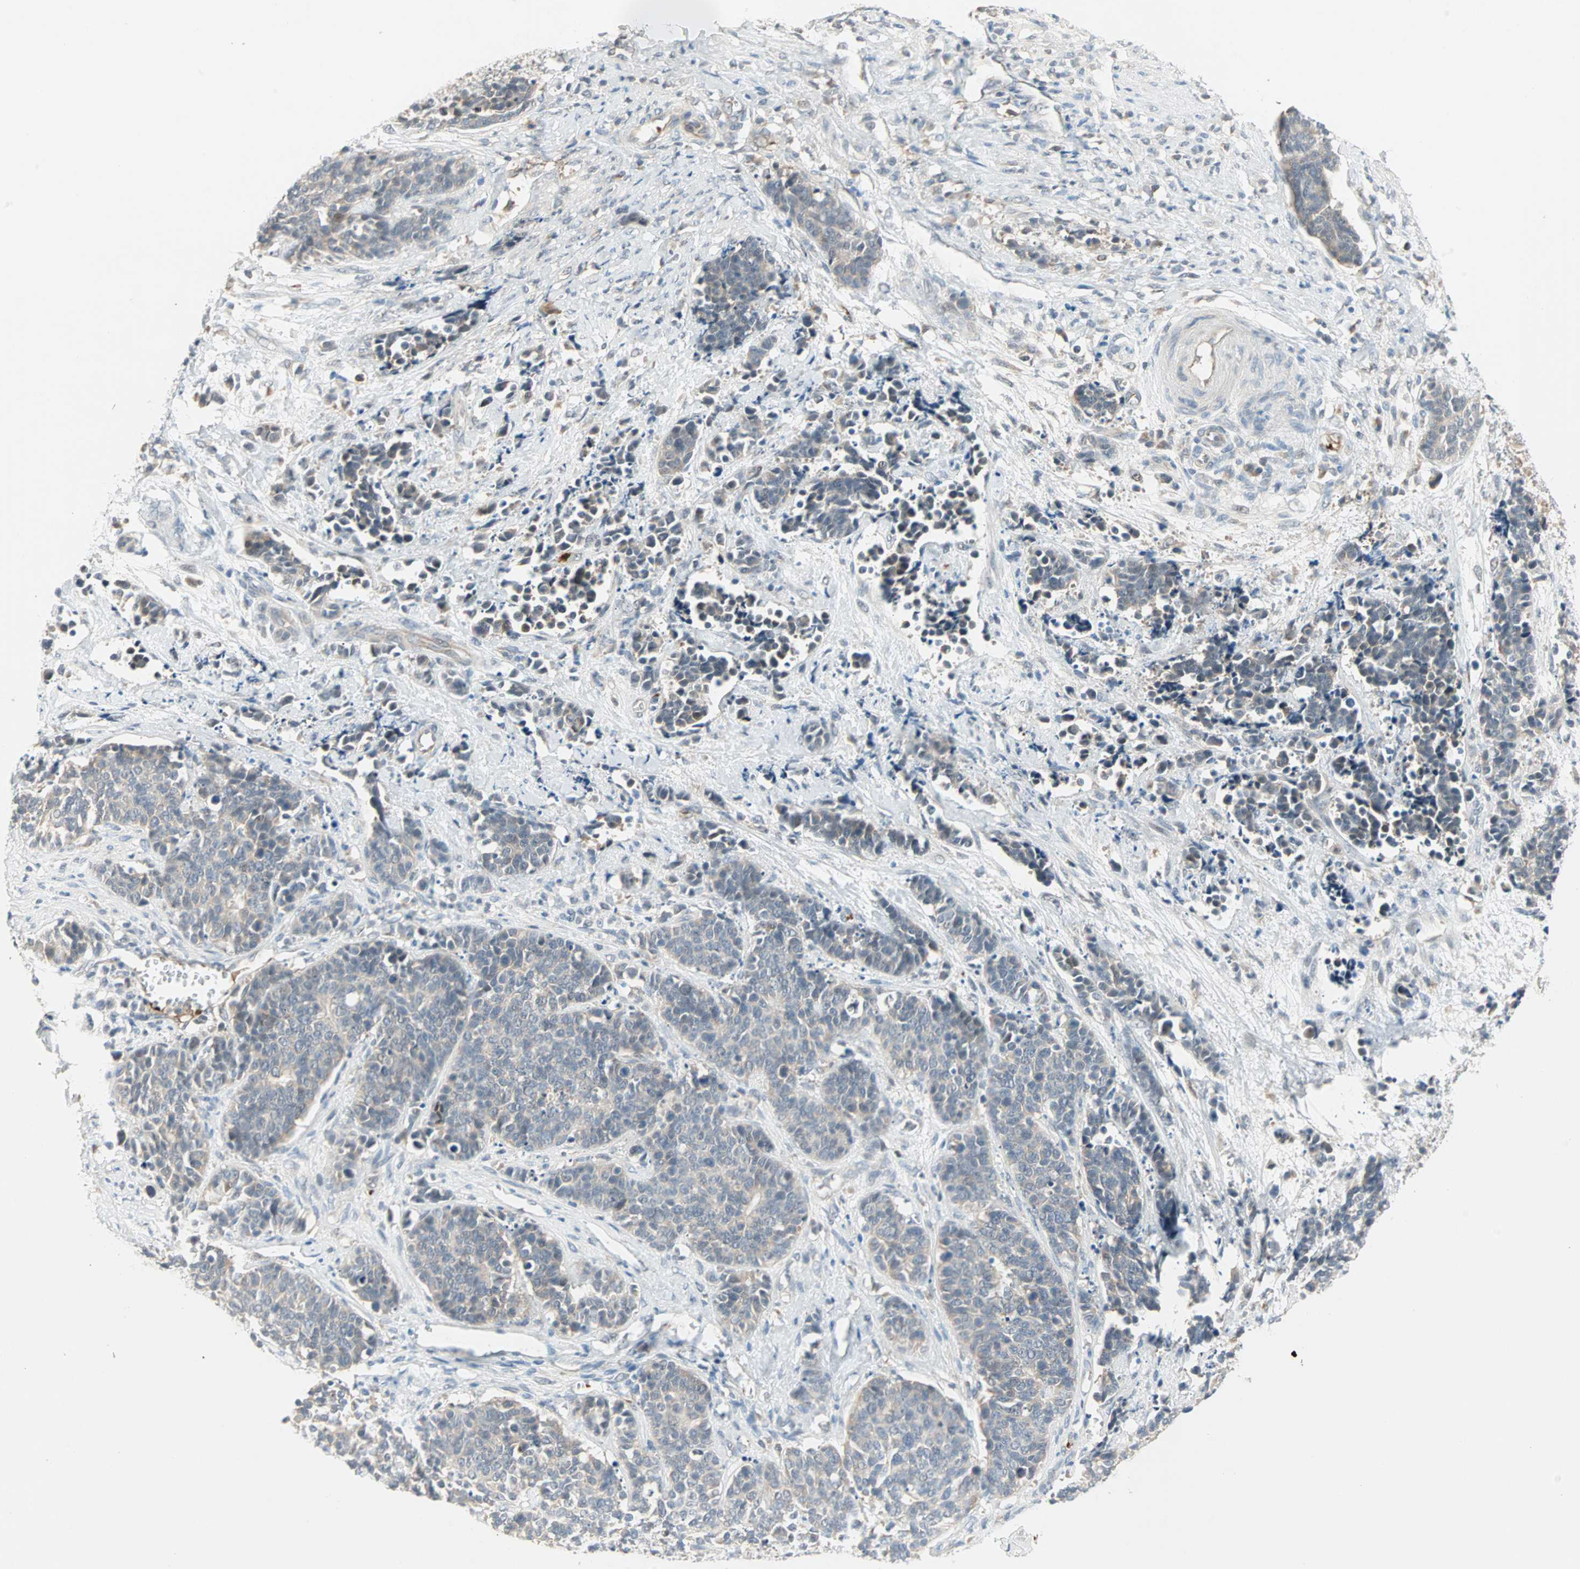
{"staining": {"intensity": "weak", "quantity": "25%-75%", "location": "cytoplasmic/membranous"}, "tissue": "cervical cancer", "cell_type": "Tumor cells", "image_type": "cancer", "snomed": [{"axis": "morphology", "description": "Squamous cell carcinoma, NOS"}, {"axis": "topography", "description": "Cervix"}], "caption": "Protein expression analysis of squamous cell carcinoma (cervical) reveals weak cytoplasmic/membranous expression in about 25%-75% of tumor cells.", "gene": "PROS1", "patient": {"sex": "female", "age": 35}}